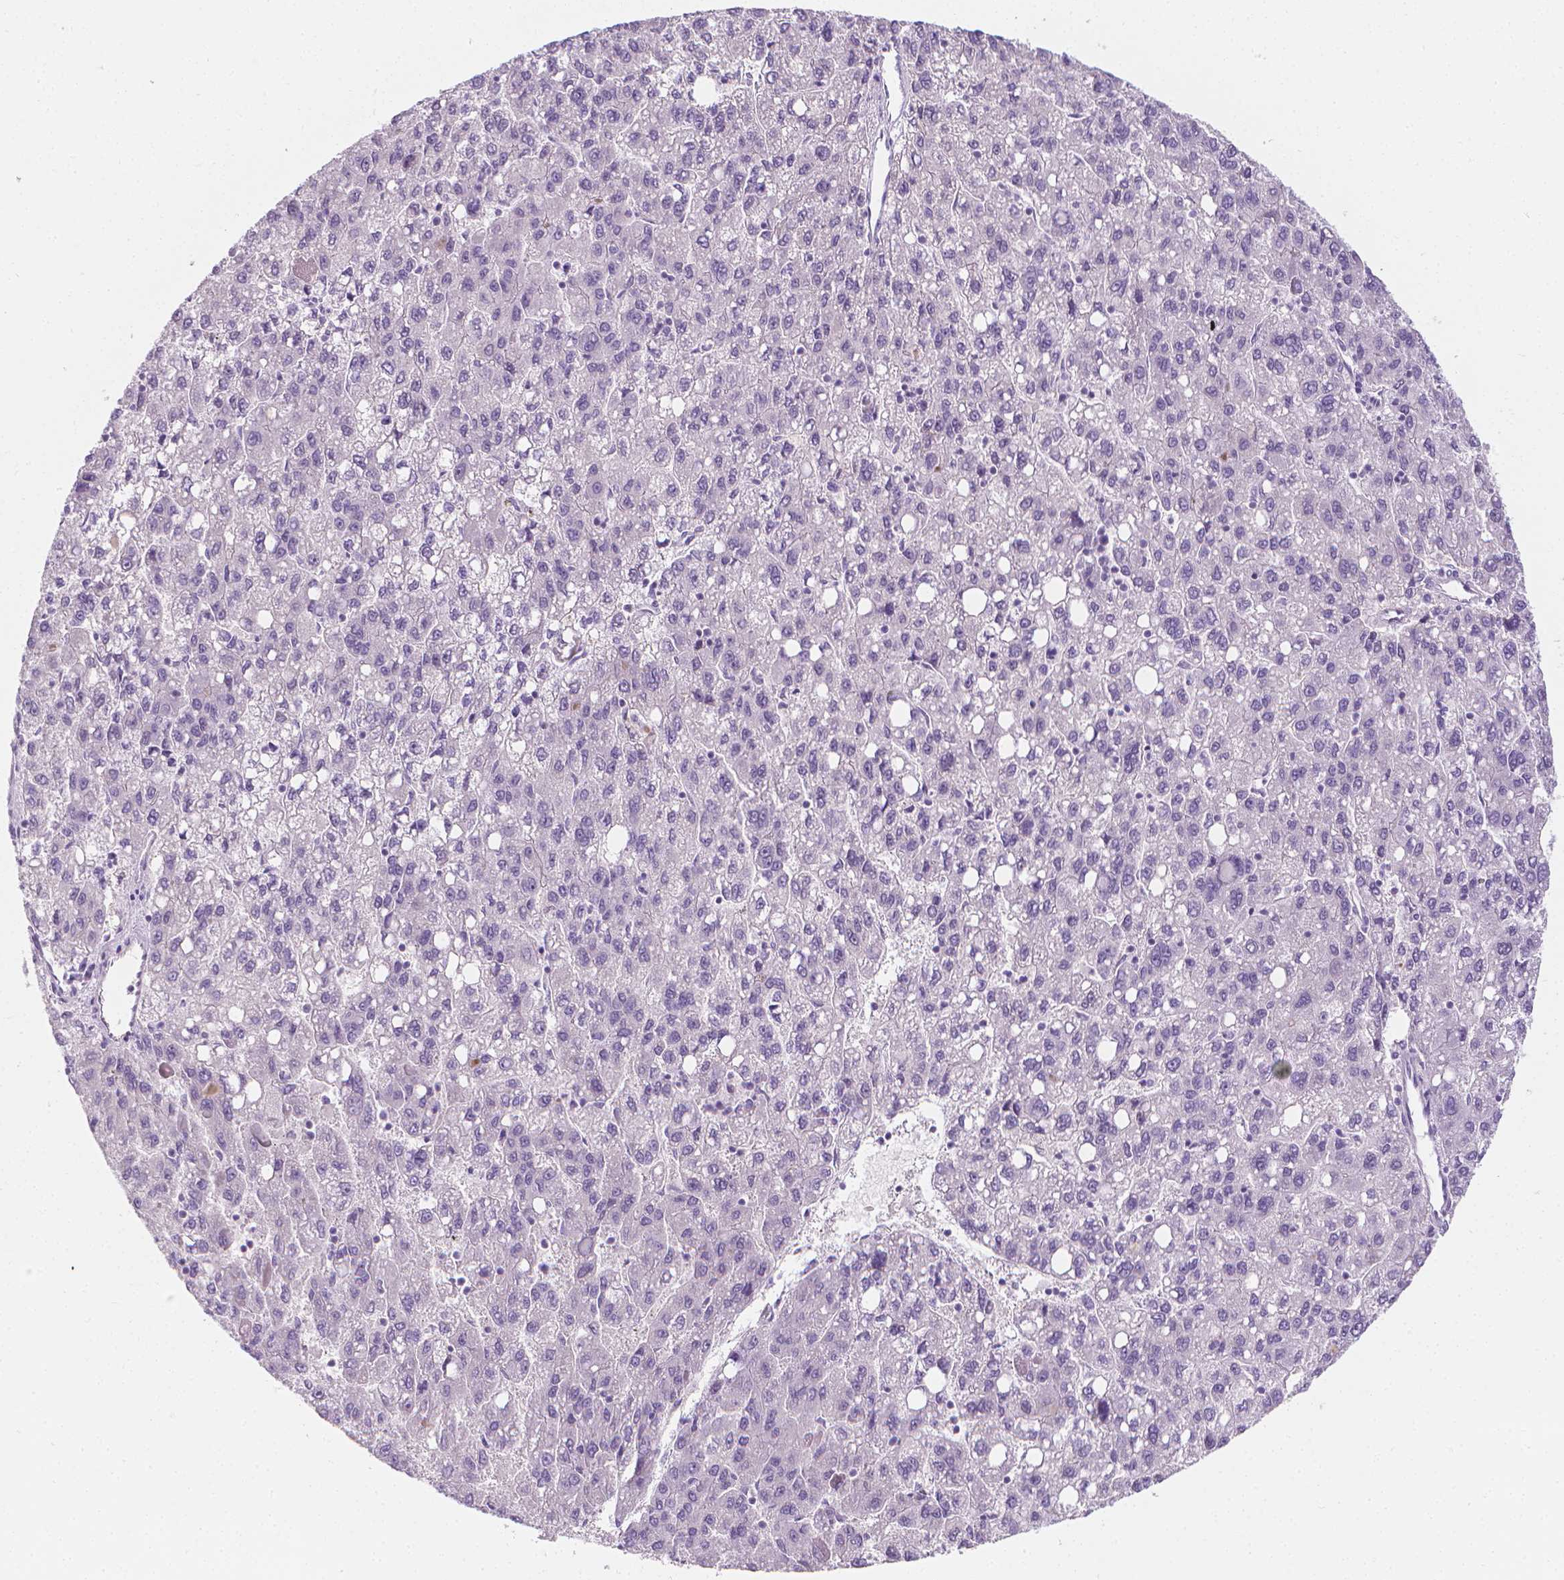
{"staining": {"intensity": "negative", "quantity": "none", "location": "none"}, "tissue": "liver cancer", "cell_type": "Tumor cells", "image_type": "cancer", "snomed": [{"axis": "morphology", "description": "Carcinoma, Hepatocellular, NOS"}, {"axis": "topography", "description": "Liver"}], "caption": "DAB immunohistochemical staining of human hepatocellular carcinoma (liver) exhibits no significant positivity in tumor cells.", "gene": "DCAF8L1", "patient": {"sex": "female", "age": 82}}